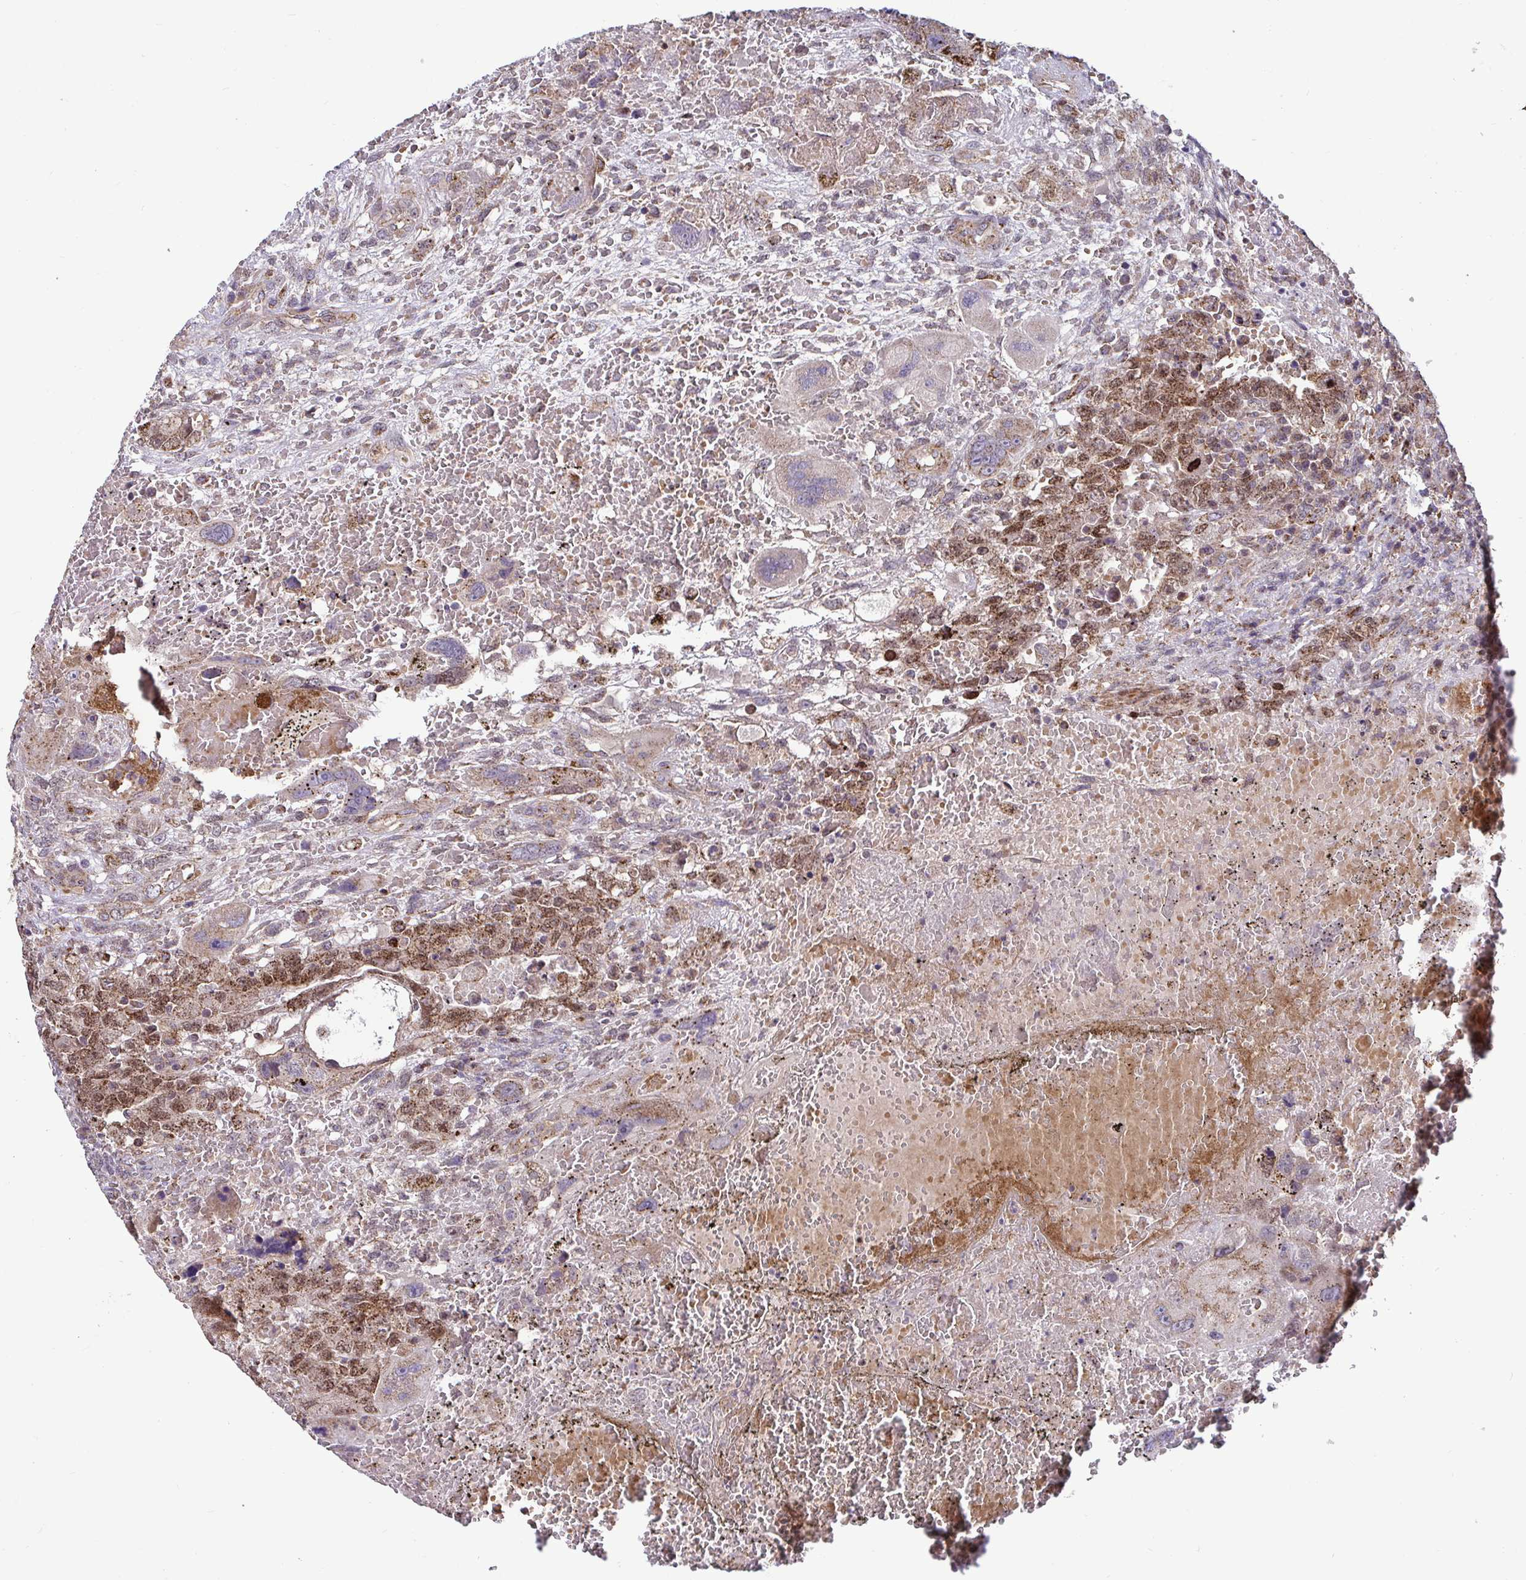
{"staining": {"intensity": "moderate", "quantity": ">75%", "location": "cytoplasmic/membranous,nuclear"}, "tissue": "testis cancer", "cell_type": "Tumor cells", "image_type": "cancer", "snomed": [{"axis": "morphology", "description": "Carcinoma, Embryonal, NOS"}, {"axis": "topography", "description": "Testis"}], "caption": "Tumor cells exhibit medium levels of moderate cytoplasmic/membranous and nuclear positivity in approximately >75% of cells in testis embryonal carcinoma. The protein of interest is shown in brown color, while the nuclei are stained blue.", "gene": "SPRY1", "patient": {"sex": "male", "age": 26}}